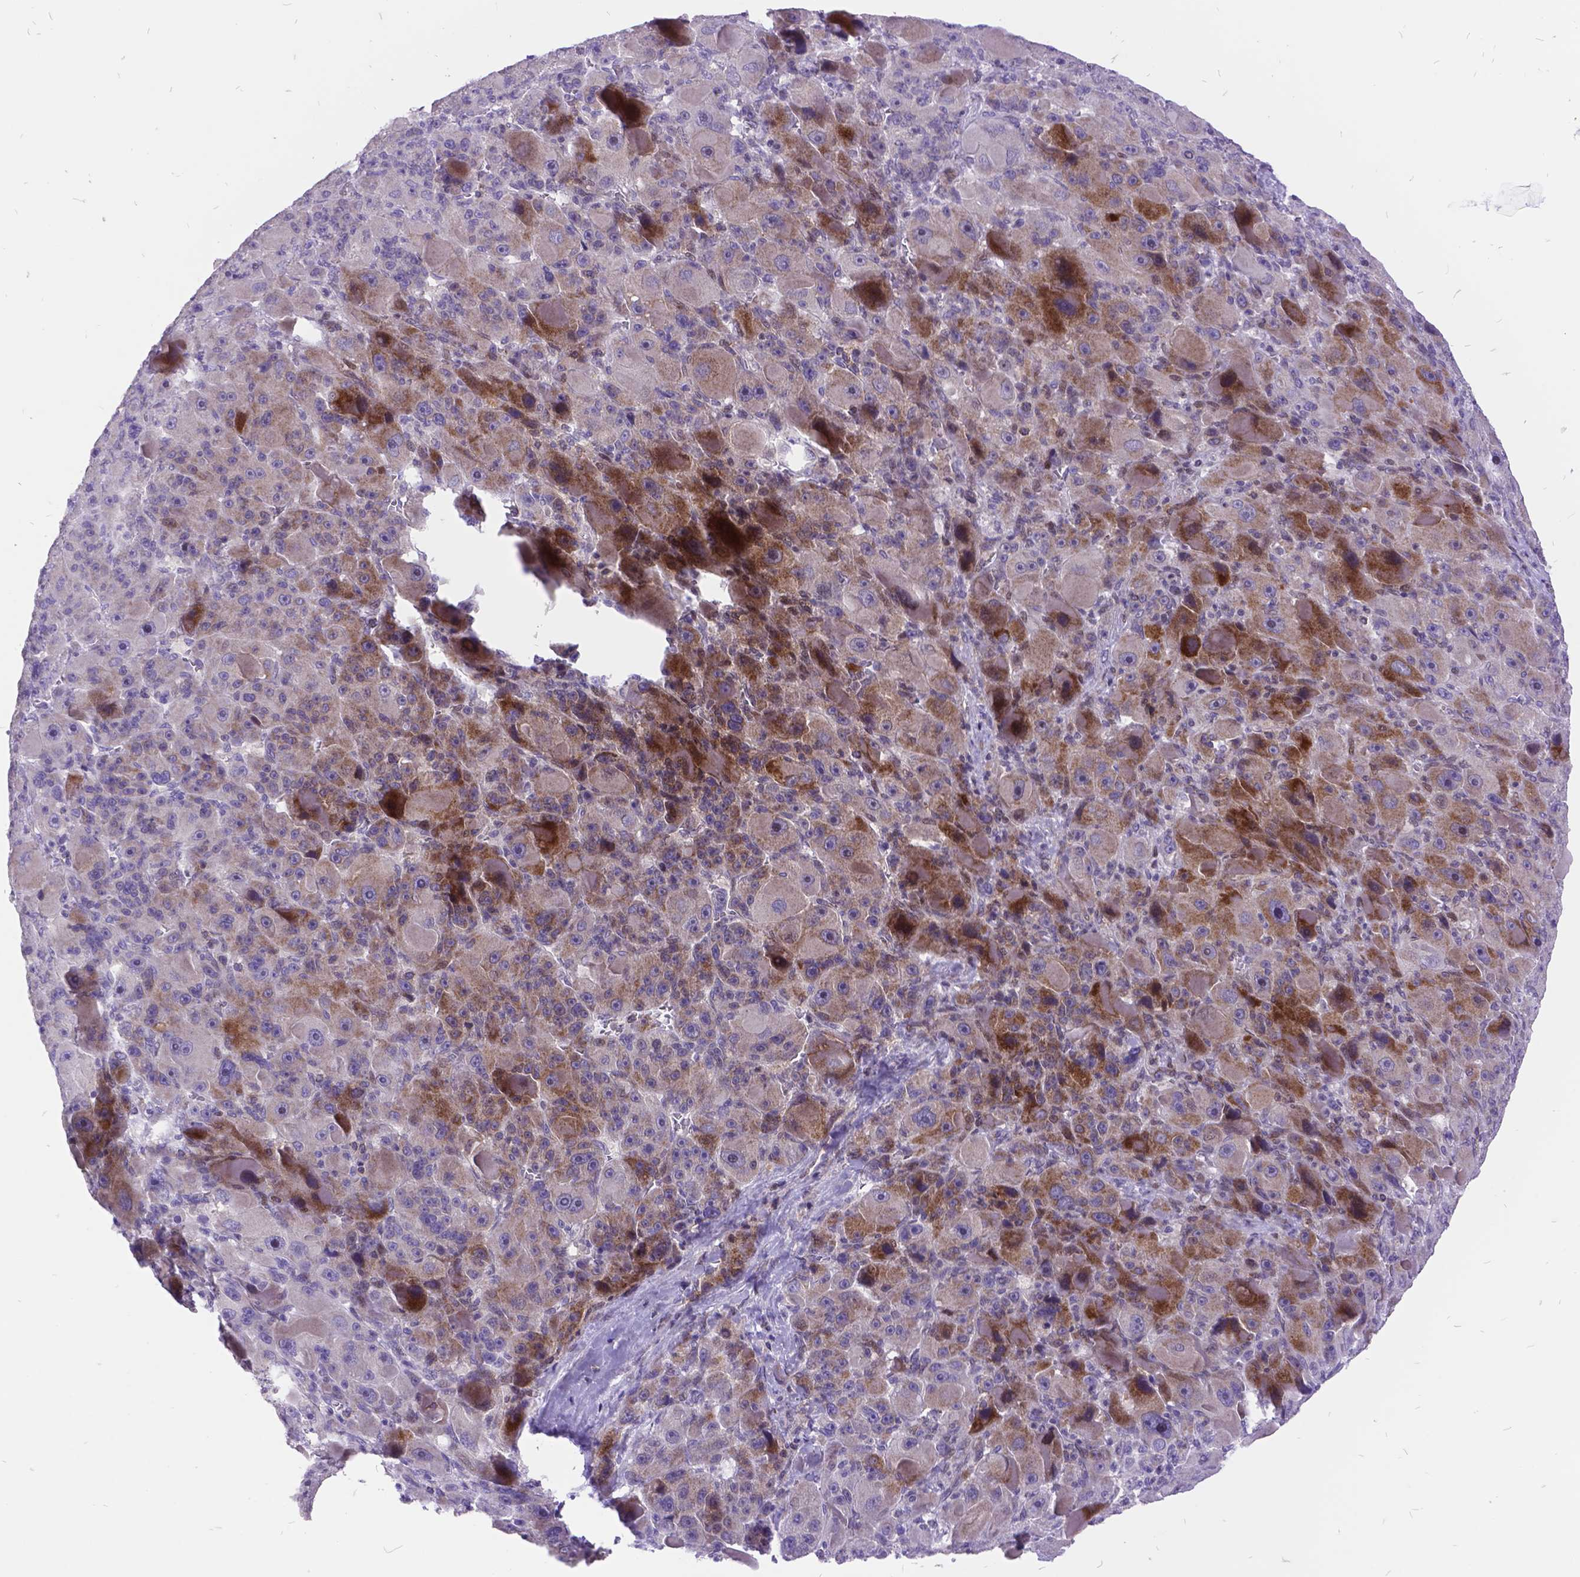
{"staining": {"intensity": "weak", "quantity": ">75%", "location": "cytoplasmic/membranous"}, "tissue": "liver cancer", "cell_type": "Tumor cells", "image_type": "cancer", "snomed": [{"axis": "morphology", "description": "Carcinoma, Hepatocellular, NOS"}, {"axis": "topography", "description": "Liver"}], "caption": "High-power microscopy captured an immunohistochemistry image of hepatocellular carcinoma (liver), revealing weak cytoplasmic/membranous expression in approximately >75% of tumor cells.", "gene": "ITGB6", "patient": {"sex": "male", "age": 76}}